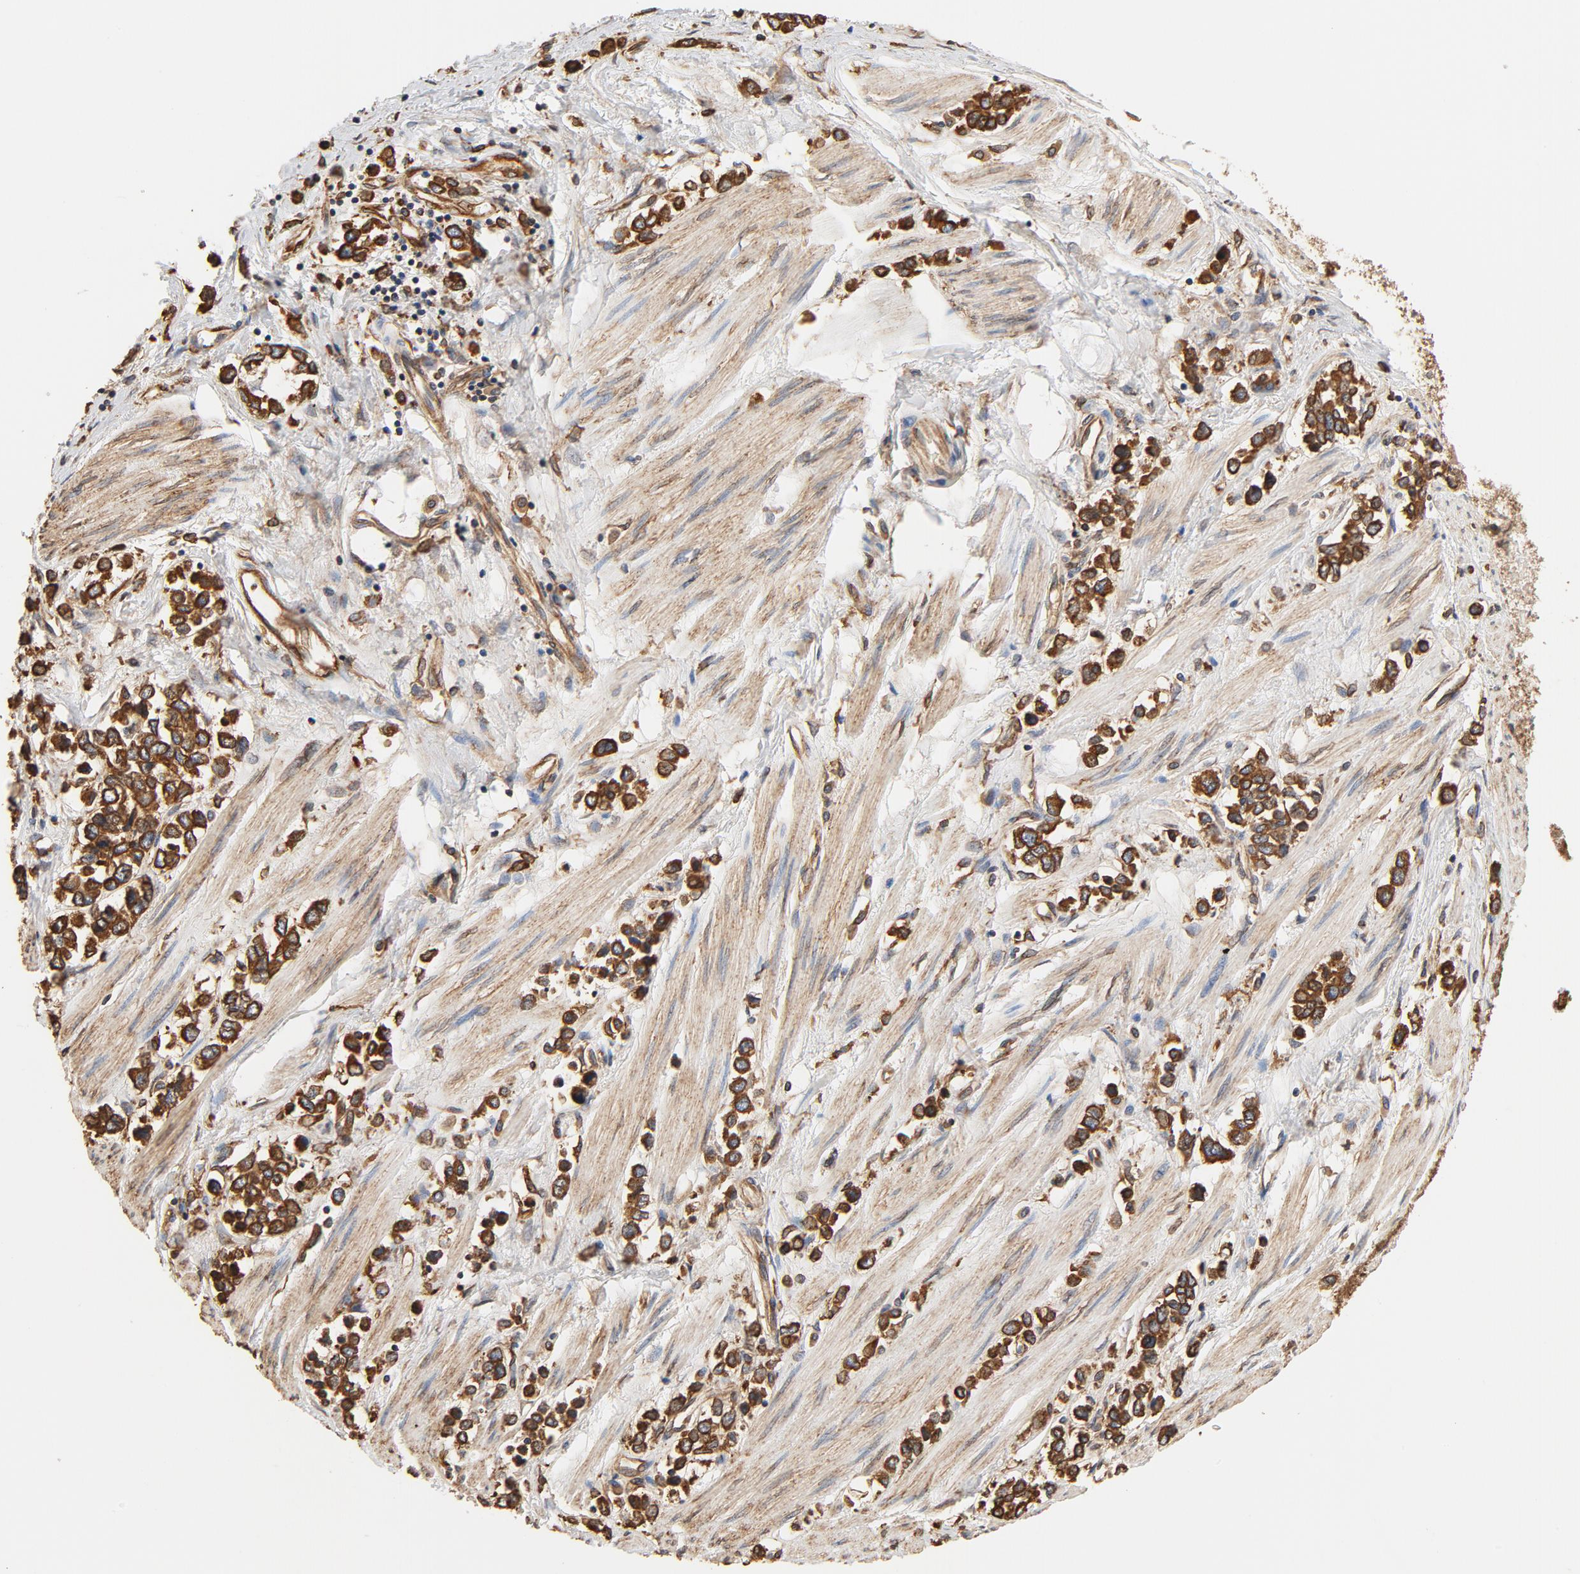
{"staining": {"intensity": "strong", "quantity": ">75%", "location": "cytoplasmic/membranous"}, "tissue": "stomach cancer", "cell_type": "Tumor cells", "image_type": "cancer", "snomed": [{"axis": "morphology", "description": "Adenocarcinoma, NOS"}, {"axis": "topography", "description": "Stomach, upper"}], "caption": "Protein staining by immunohistochemistry (IHC) displays strong cytoplasmic/membranous positivity in approximately >75% of tumor cells in stomach cancer.", "gene": "BCAP31", "patient": {"sex": "male", "age": 76}}